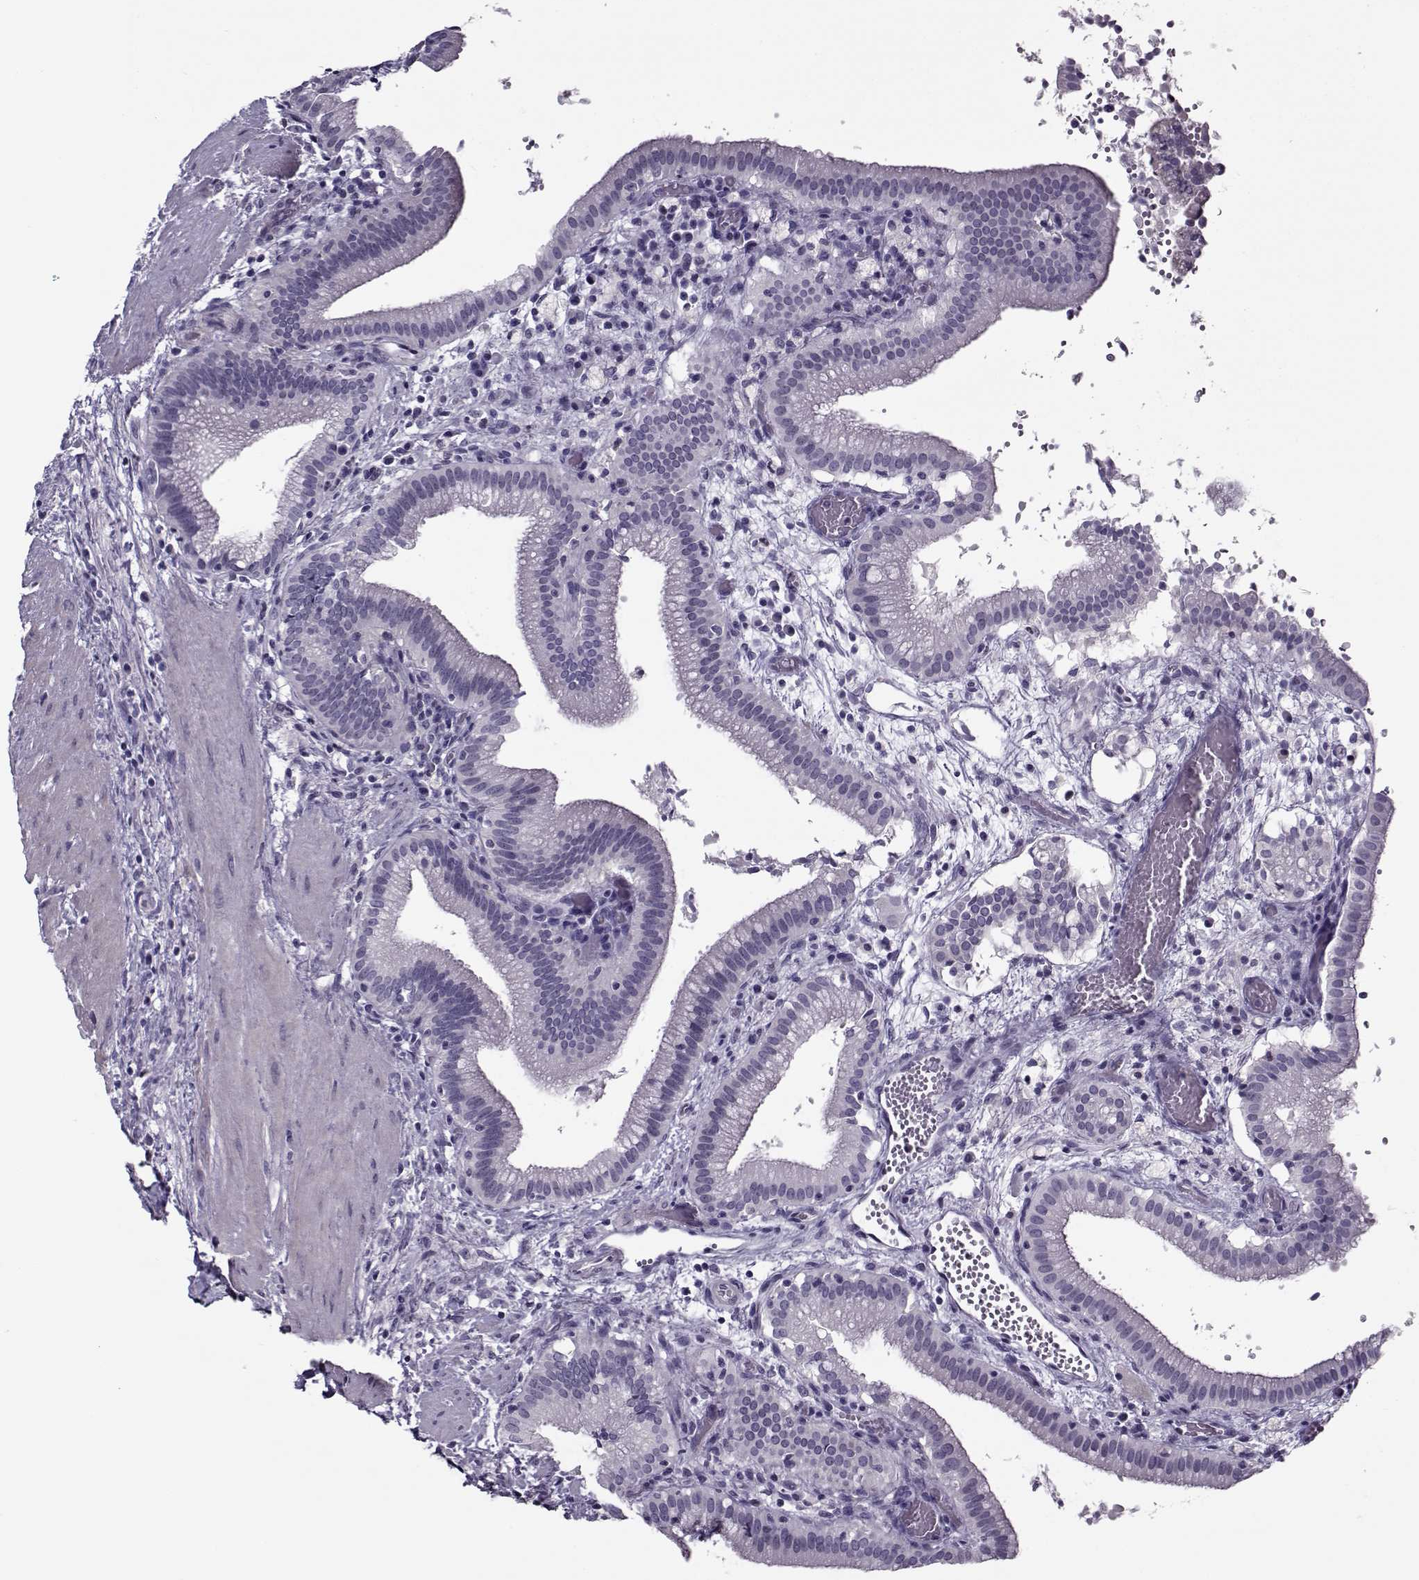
{"staining": {"intensity": "negative", "quantity": "none", "location": "none"}, "tissue": "gallbladder", "cell_type": "Glandular cells", "image_type": "normal", "snomed": [{"axis": "morphology", "description": "Normal tissue, NOS"}, {"axis": "topography", "description": "Gallbladder"}], "caption": "This image is of normal gallbladder stained with immunohistochemistry (IHC) to label a protein in brown with the nuclei are counter-stained blue. There is no positivity in glandular cells.", "gene": "CIBAR1", "patient": {"sex": "male", "age": 42}}